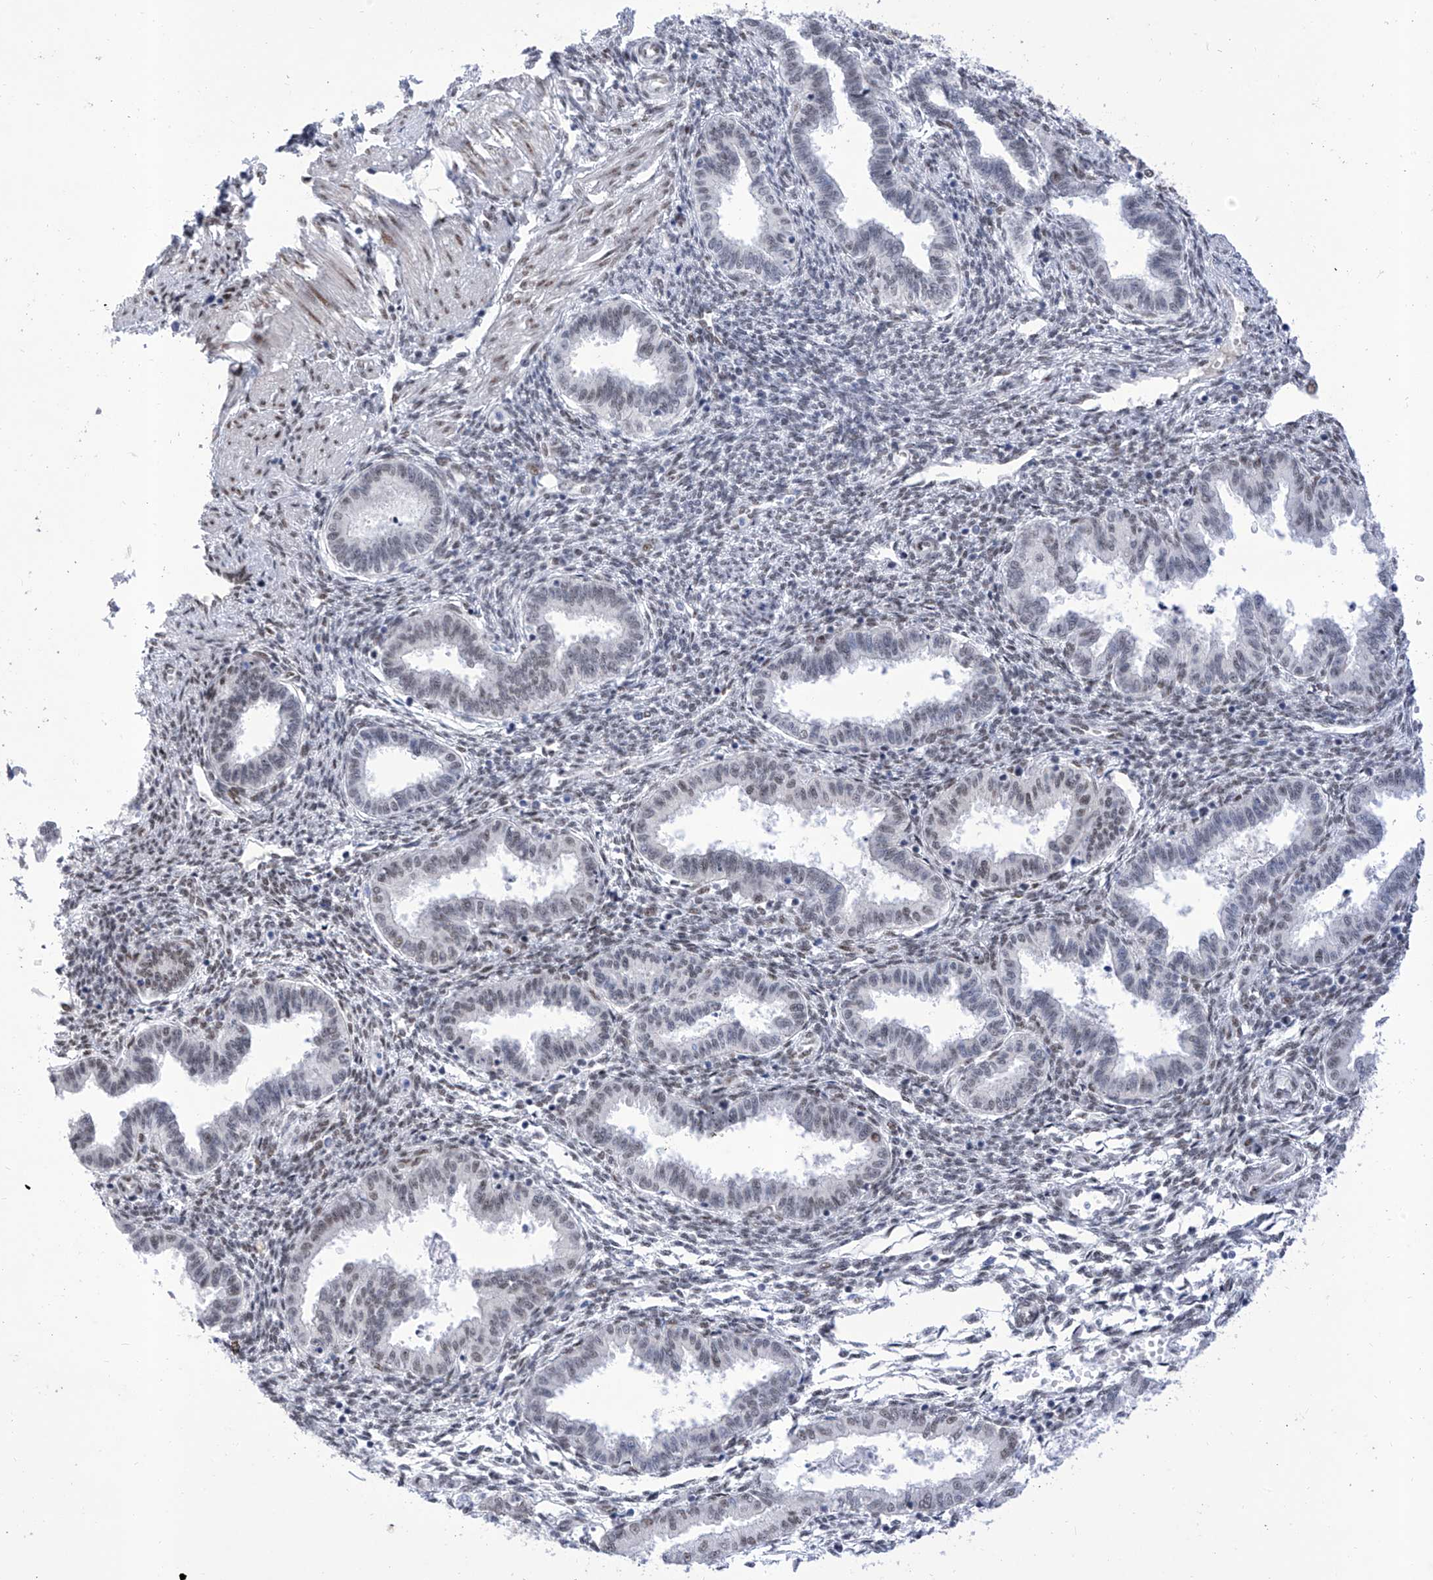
{"staining": {"intensity": "moderate", "quantity": "25%-75%", "location": "nuclear"}, "tissue": "endometrium", "cell_type": "Cells in endometrial stroma", "image_type": "normal", "snomed": [{"axis": "morphology", "description": "Normal tissue, NOS"}, {"axis": "topography", "description": "Endometrium"}], "caption": "IHC histopathology image of benign endometrium stained for a protein (brown), which displays medium levels of moderate nuclear staining in about 25%-75% of cells in endometrial stroma.", "gene": "ATN1", "patient": {"sex": "female", "age": 33}}